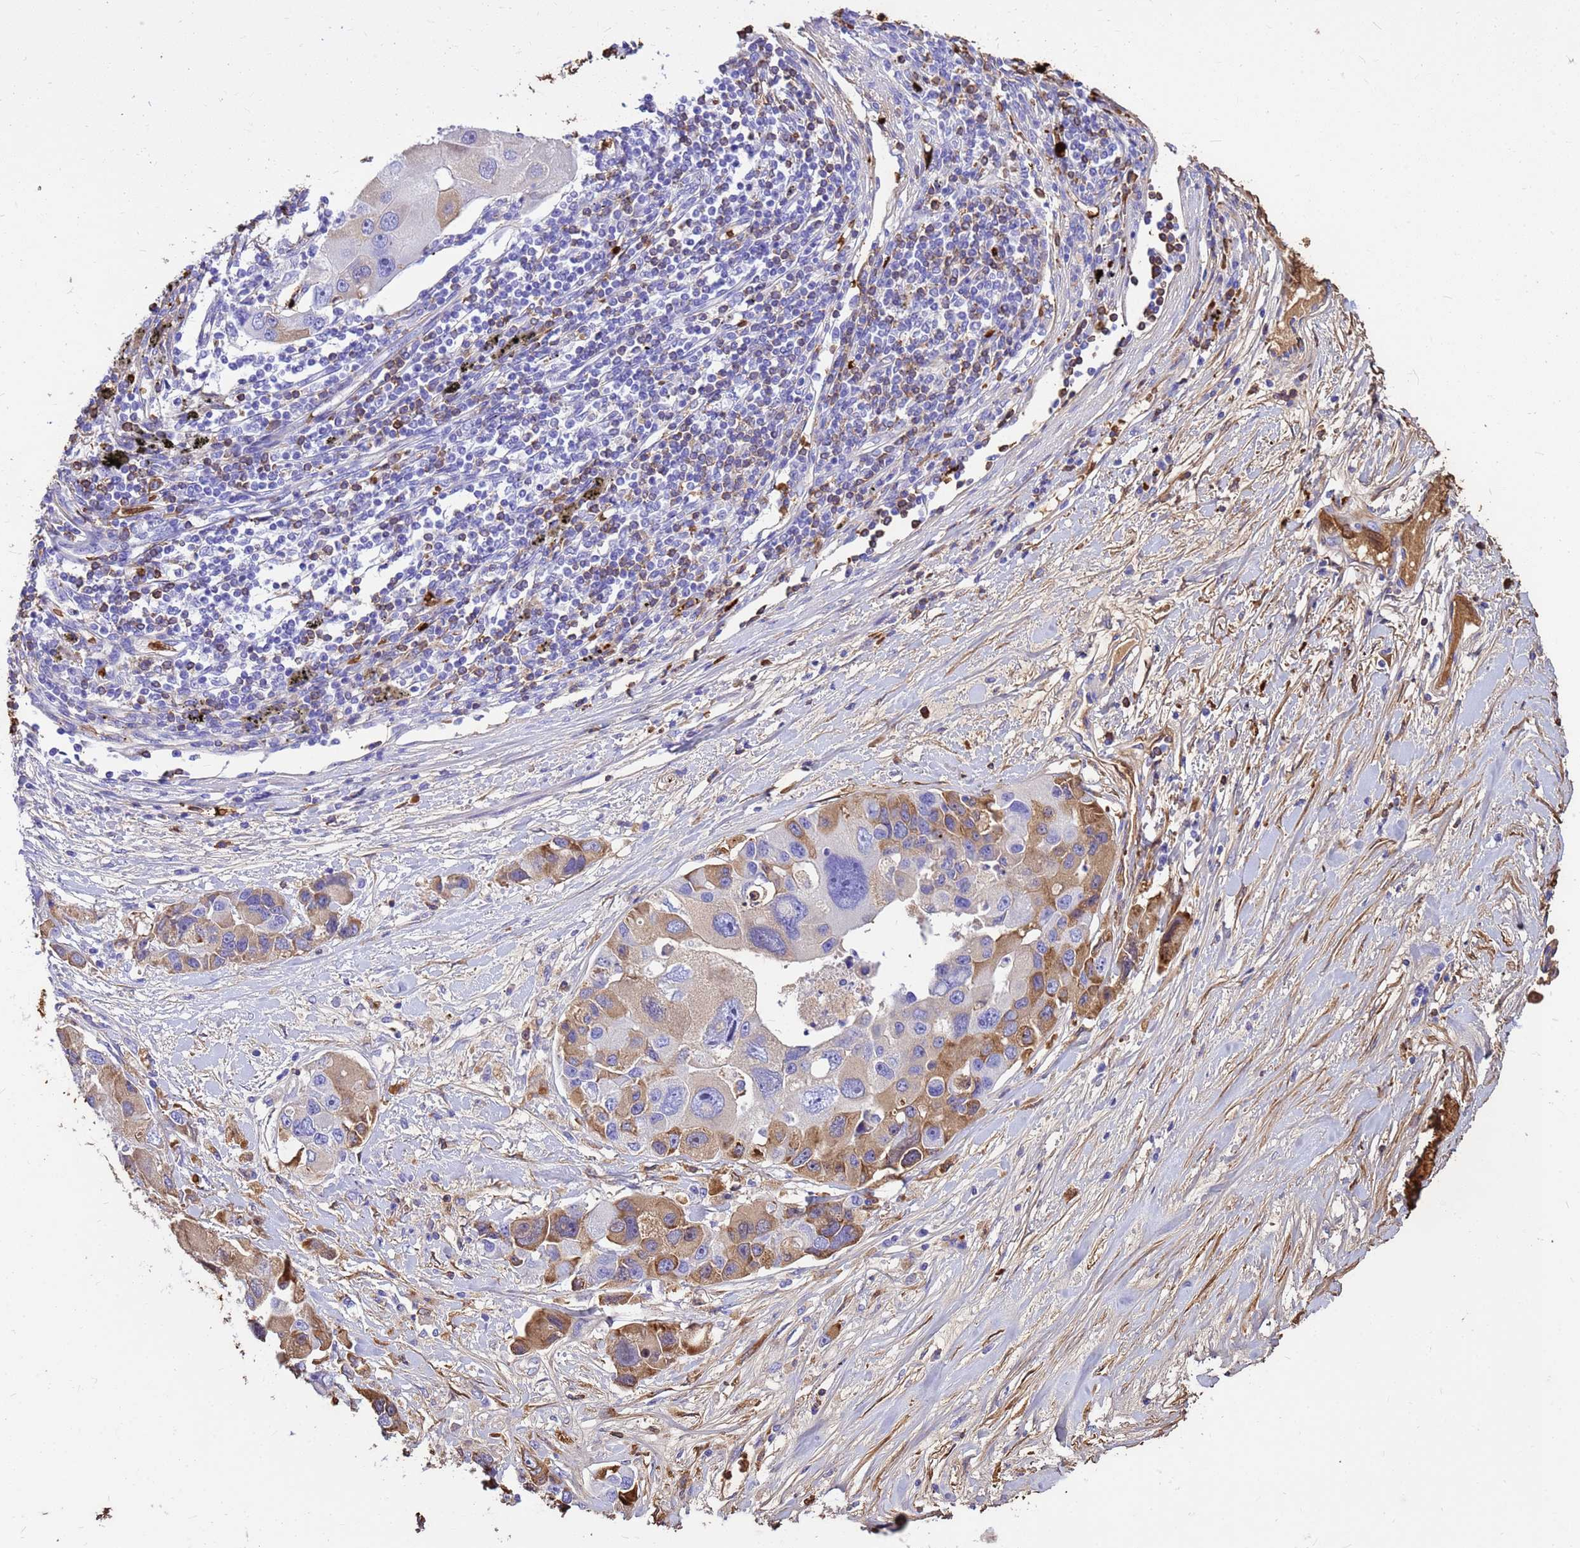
{"staining": {"intensity": "moderate", "quantity": "<25%", "location": "cytoplasmic/membranous"}, "tissue": "lung cancer", "cell_type": "Tumor cells", "image_type": "cancer", "snomed": [{"axis": "morphology", "description": "Adenocarcinoma, NOS"}, {"axis": "topography", "description": "Lung"}], "caption": "Lung adenocarcinoma was stained to show a protein in brown. There is low levels of moderate cytoplasmic/membranous staining in about <25% of tumor cells. (IHC, brightfield microscopy, high magnification).", "gene": "HBA2", "patient": {"sex": "female", "age": 54}}